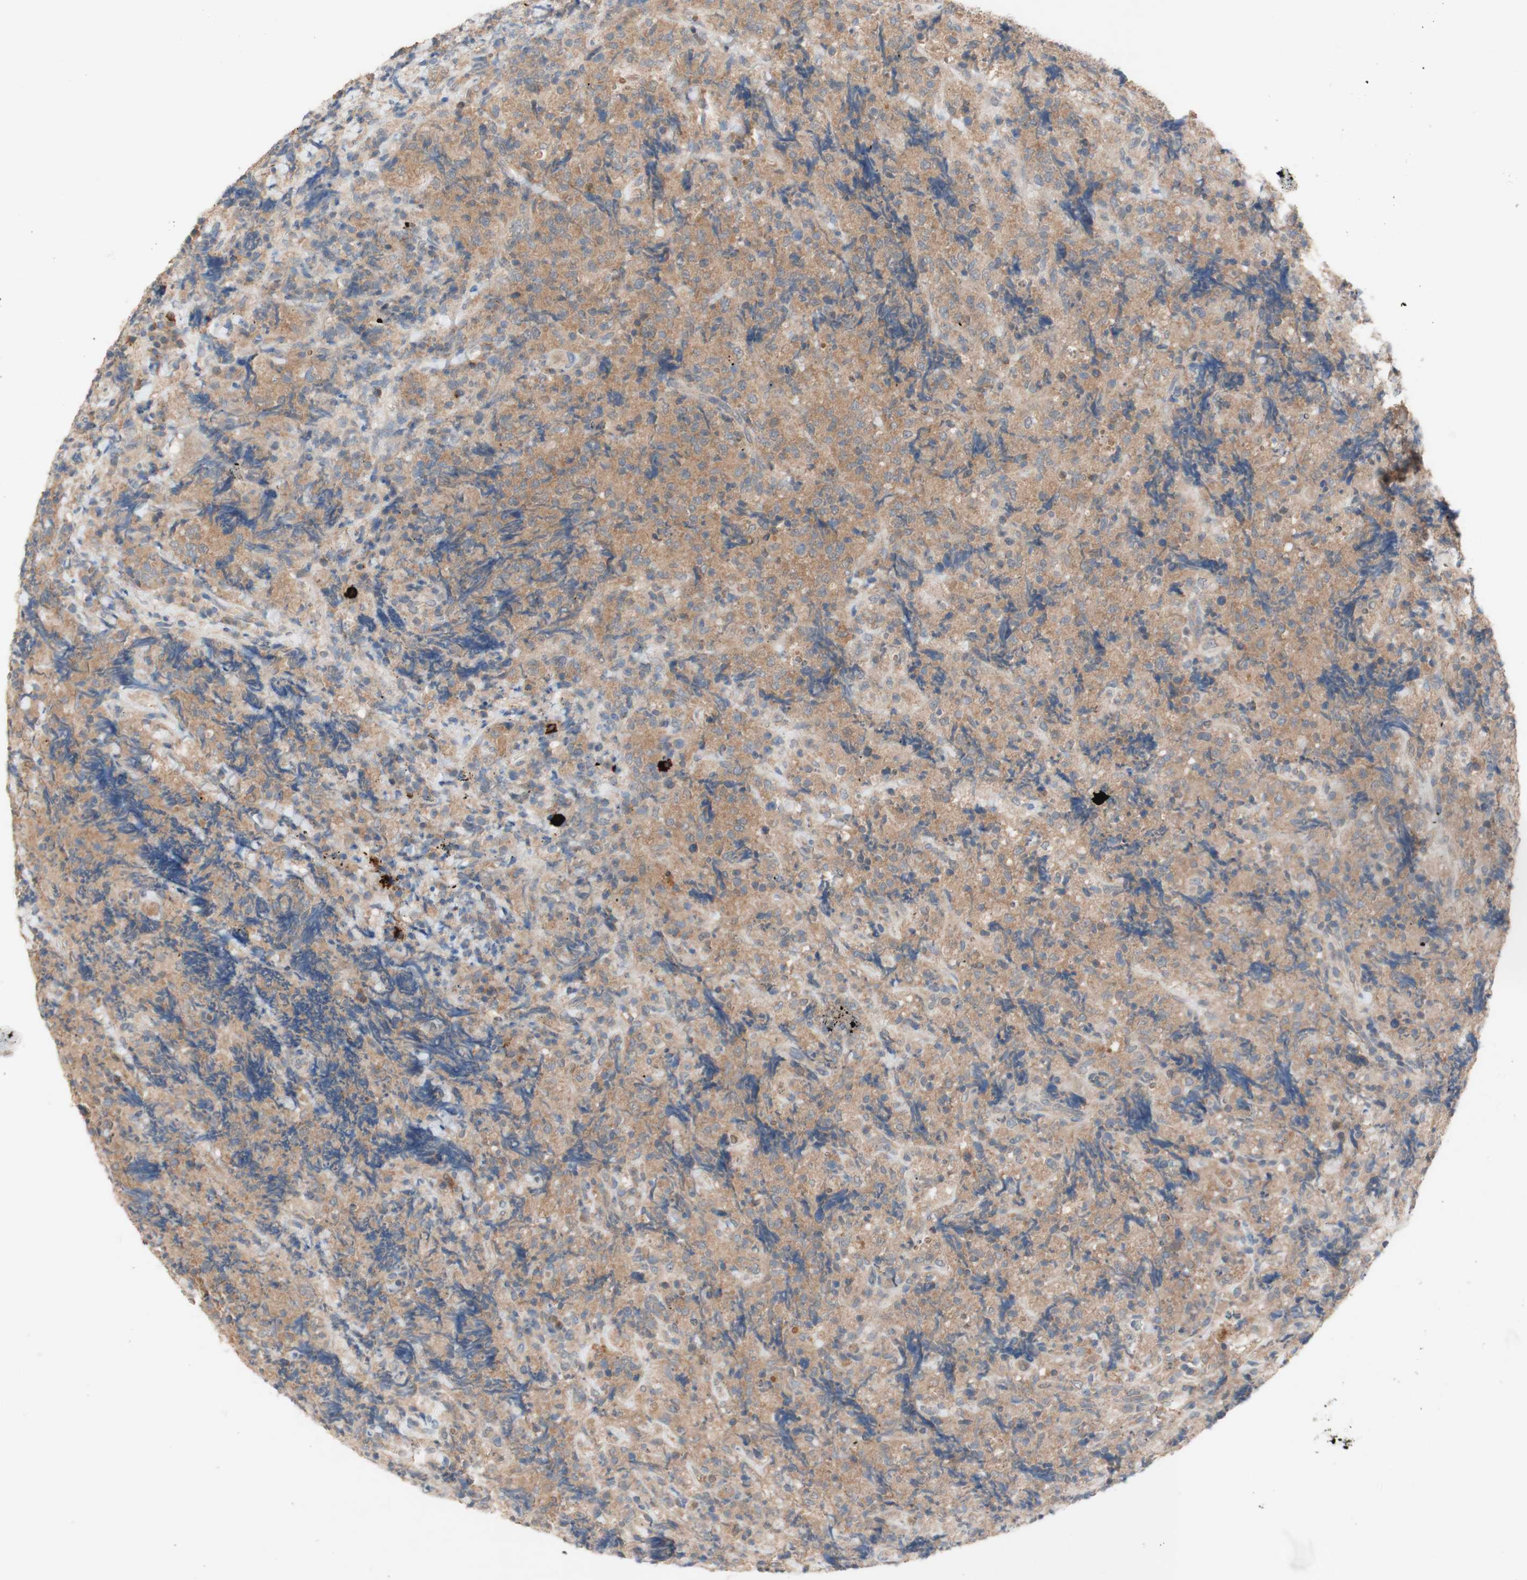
{"staining": {"intensity": "weak", "quantity": ">75%", "location": "cytoplasmic/membranous"}, "tissue": "lymphoma", "cell_type": "Tumor cells", "image_type": "cancer", "snomed": [{"axis": "morphology", "description": "Malignant lymphoma, non-Hodgkin's type, High grade"}, {"axis": "topography", "description": "Tonsil"}], "caption": "Protein analysis of malignant lymphoma, non-Hodgkin's type (high-grade) tissue demonstrates weak cytoplasmic/membranous positivity in approximately >75% of tumor cells. Nuclei are stained in blue.", "gene": "PEX2", "patient": {"sex": "female", "age": 36}}